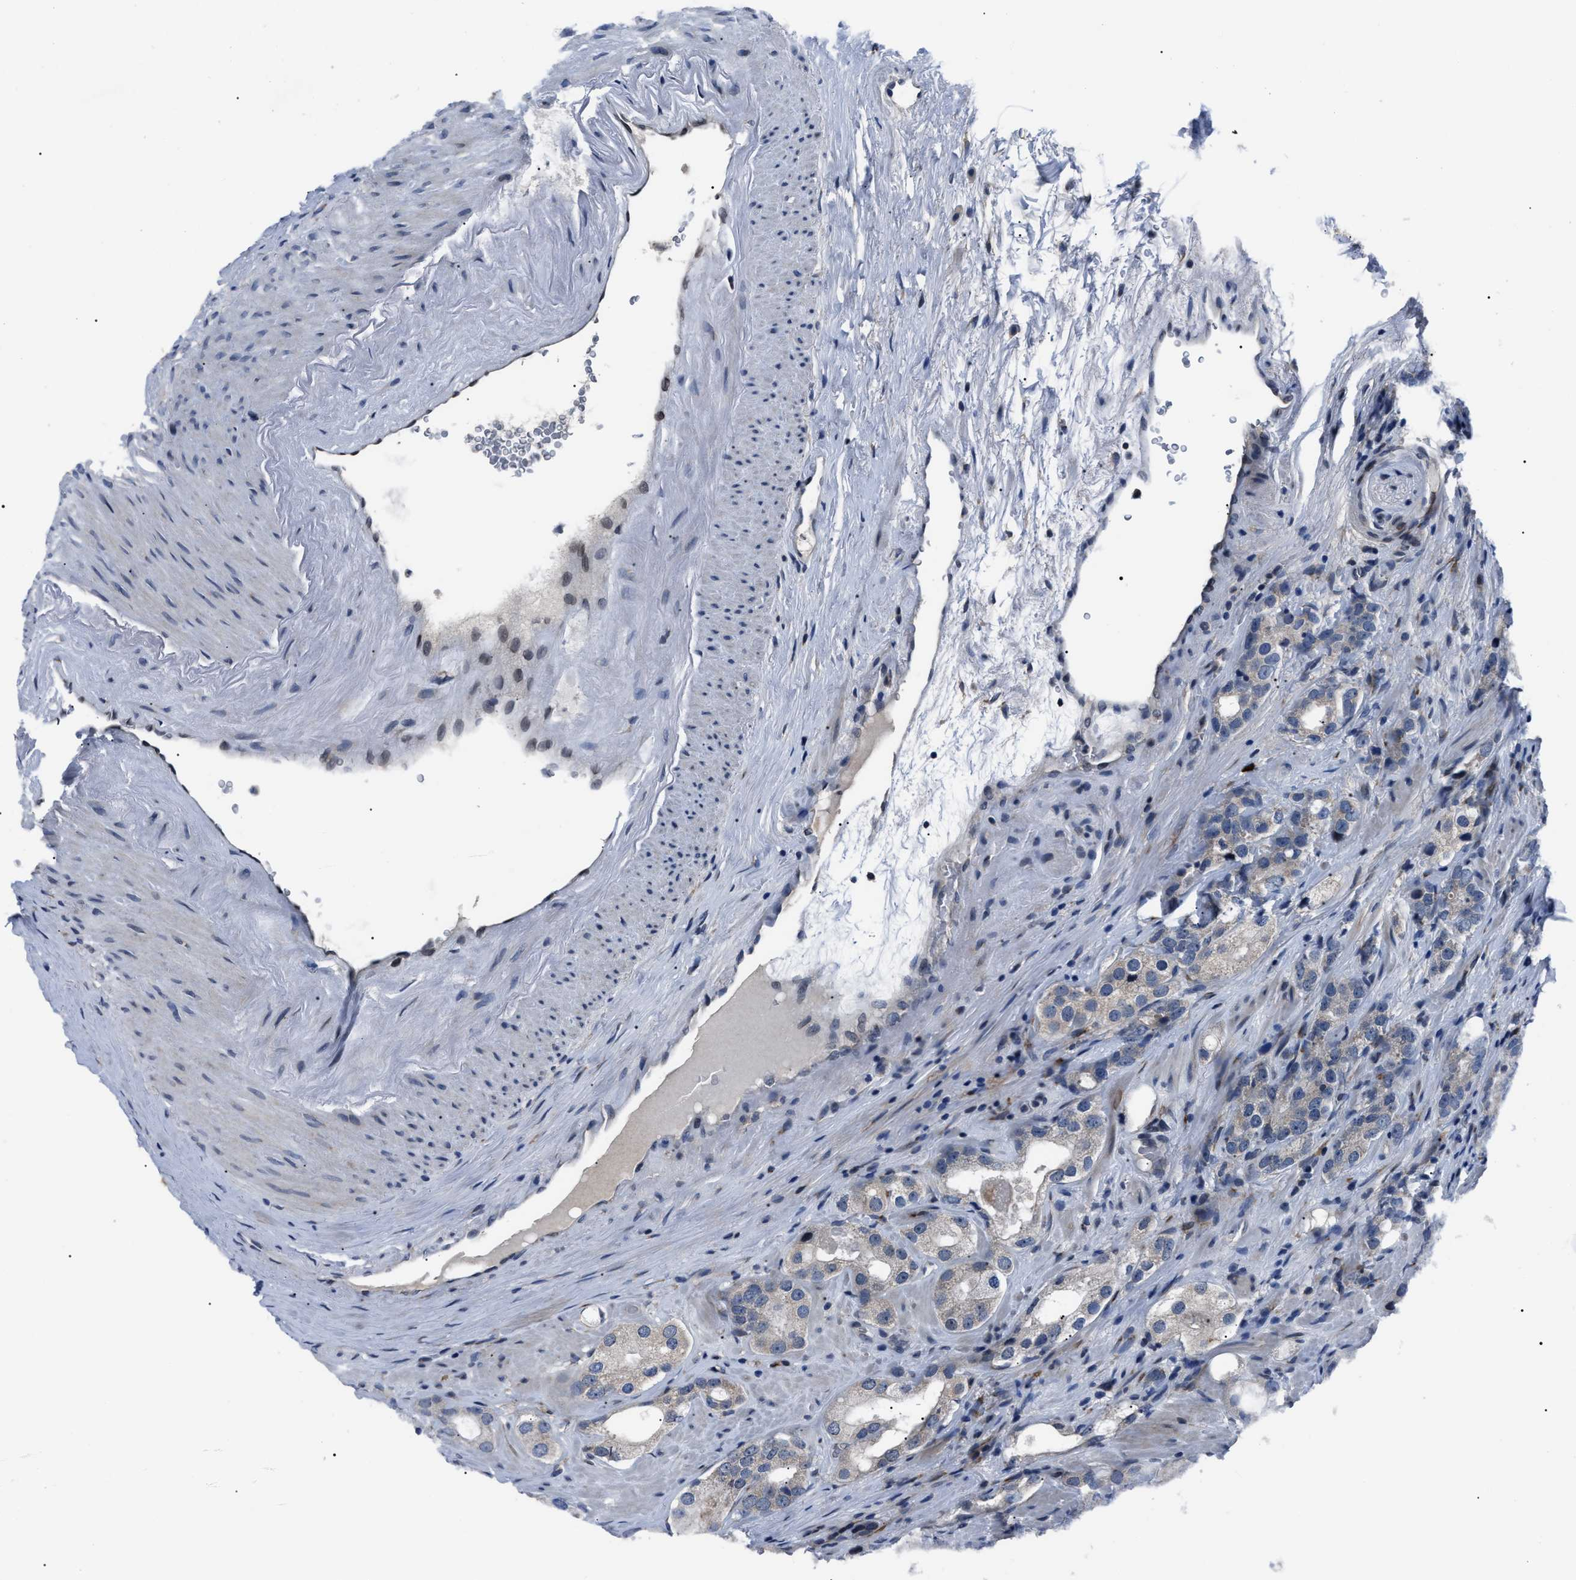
{"staining": {"intensity": "weak", "quantity": "<25%", "location": "cytoplasmic/membranous"}, "tissue": "prostate cancer", "cell_type": "Tumor cells", "image_type": "cancer", "snomed": [{"axis": "morphology", "description": "Adenocarcinoma, High grade"}, {"axis": "topography", "description": "Prostate"}], "caption": "Immunohistochemical staining of prostate cancer shows no significant staining in tumor cells.", "gene": "LRRC14", "patient": {"sex": "male", "age": 63}}